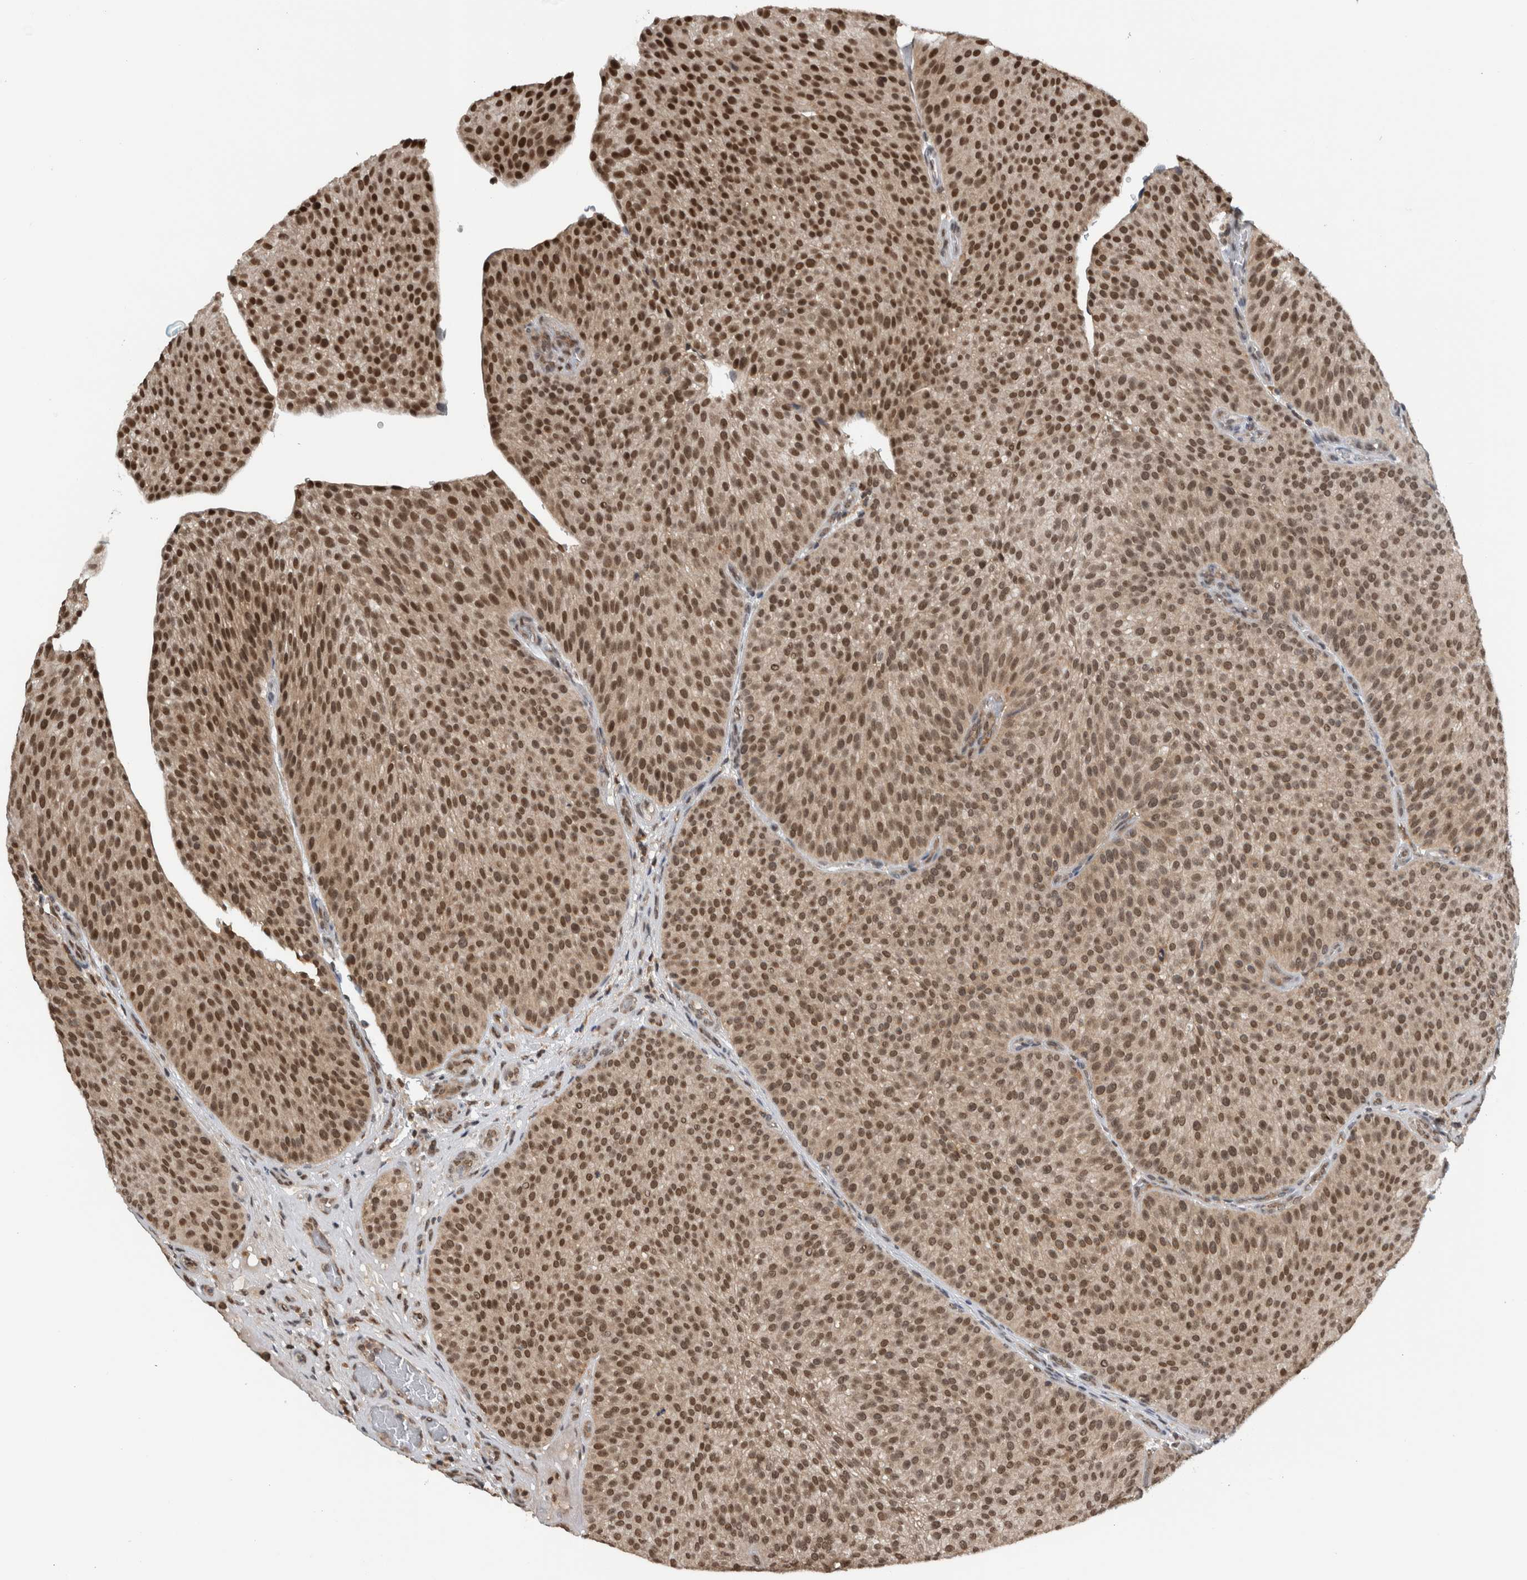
{"staining": {"intensity": "strong", "quantity": ">75%", "location": "nuclear"}, "tissue": "urothelial cancer", "cell_type": "Tumor cells", "image_type": "cancer", "snomed": [{"axis": "morphology", "description": "Normal tissue, NOS"}, {"axis": "morphology", "description": "Urothelial carcinoma, Low grade"}, {"axis": "topography", "description": "Smooth muscle"}, {"axis": "topography", "description": "Urinary bladder"}], "caption": "Immunohistochemistry micrograph of human low-grade urothelial carcinoma stained for a protein (brown), which shows high levels of strong nuclear positivity in approximately >75% of tumor cells.", "gene": "SPAG7", "patient": {"sex": "male", "age": 60}}